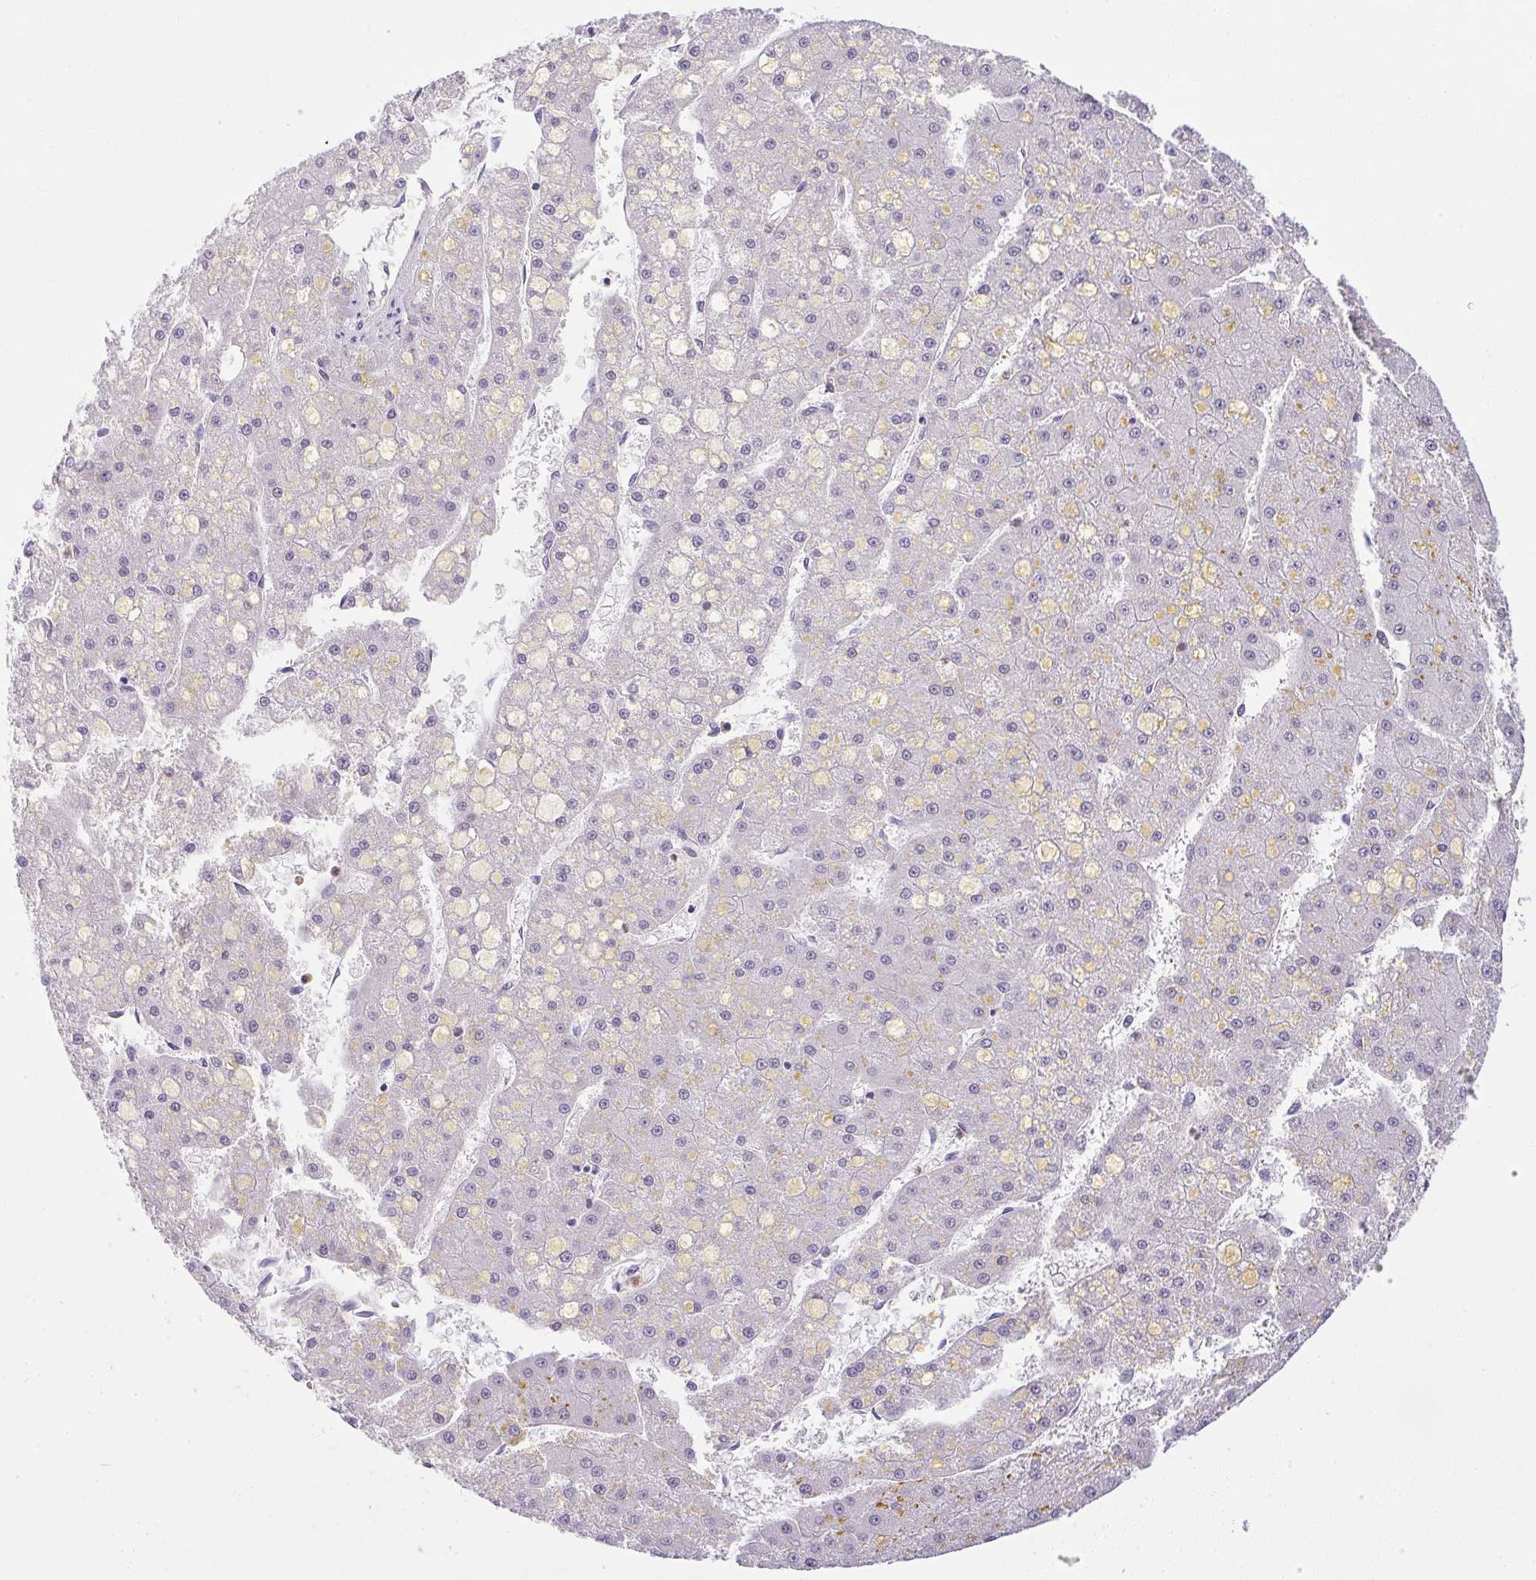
{"staining": {"intensity": "negative", "quantity": "none", "location": "none"}, "tissue": "liver cancer", "cell_type": "Tumor cells", "image_type": "cancer", "snomed": [{"axis": "morphology", "description": "Carcinoma, Hepatocellular, NOS"}, {"axis": "topography", "description": "Liver"}], "caption": "Immunohistochemical staining of human liver hepatocellular carcinoma exhibits no significant expression in tumor cells.", "gene": "DNAJC5G", "patient": {"sex": "male", "age": 67}}